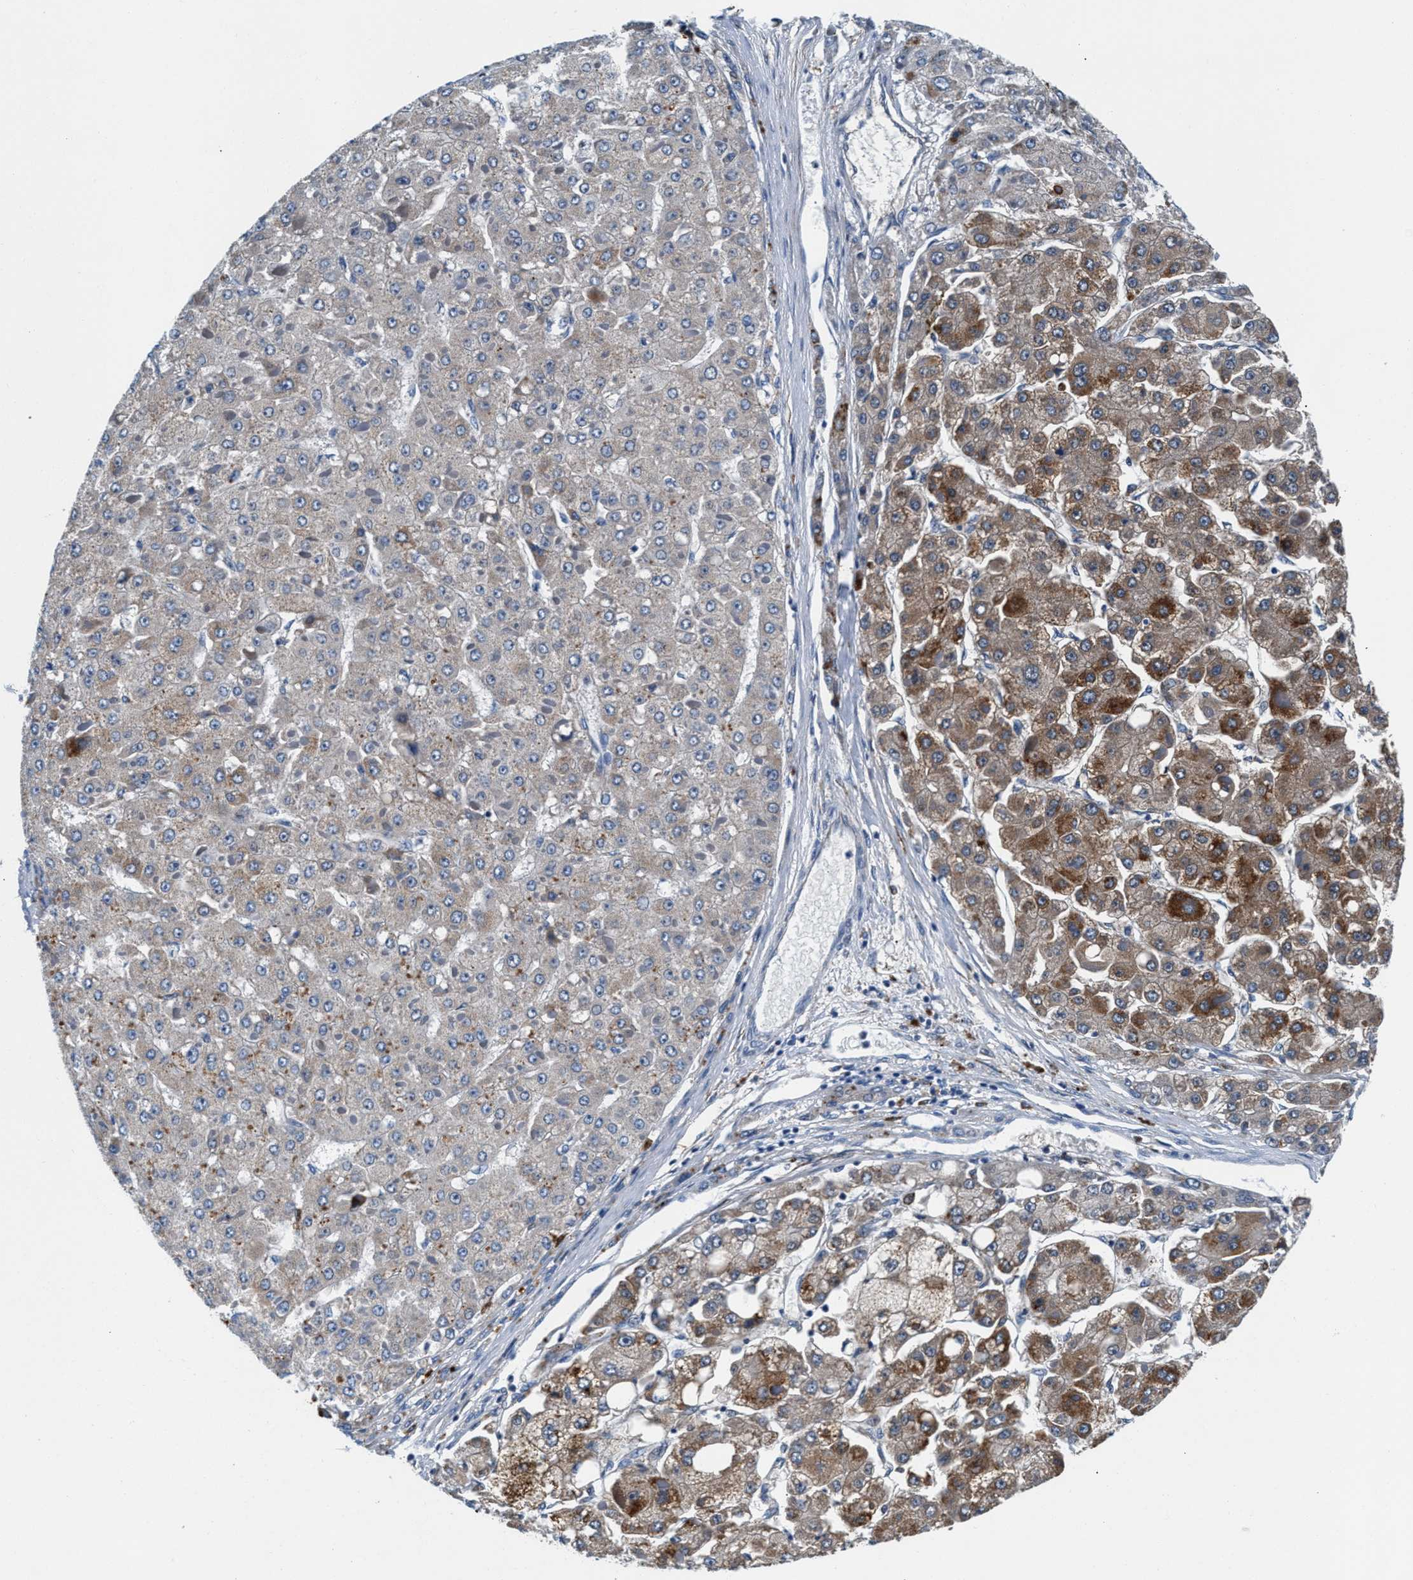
{"staining": {"intensity": "moderate", "quantity": "25%-75%", "location": "cytoplasmic/membranous"}, "tissue": "liver cancer", "cell_type": "Tumor cells", "image_type": "cancer", "snomed": [{"axis": "morphology", "description": "Carcinoma, Hepatocellular, NOS"}, {"axis": "topography", "description": "Liver"}], "caption": "This histopathology image demonstrates liver hepatocellular carcinoma stained with immunohistochemistry (IHC) to label a protein in brown. The cytoplasmic/membranous of tumor cells show moderate positivity for the protein. Nuclei are counter-stained blue.", "gene": "SLFN11", "patient": {"sex": "female", "age": 73}}